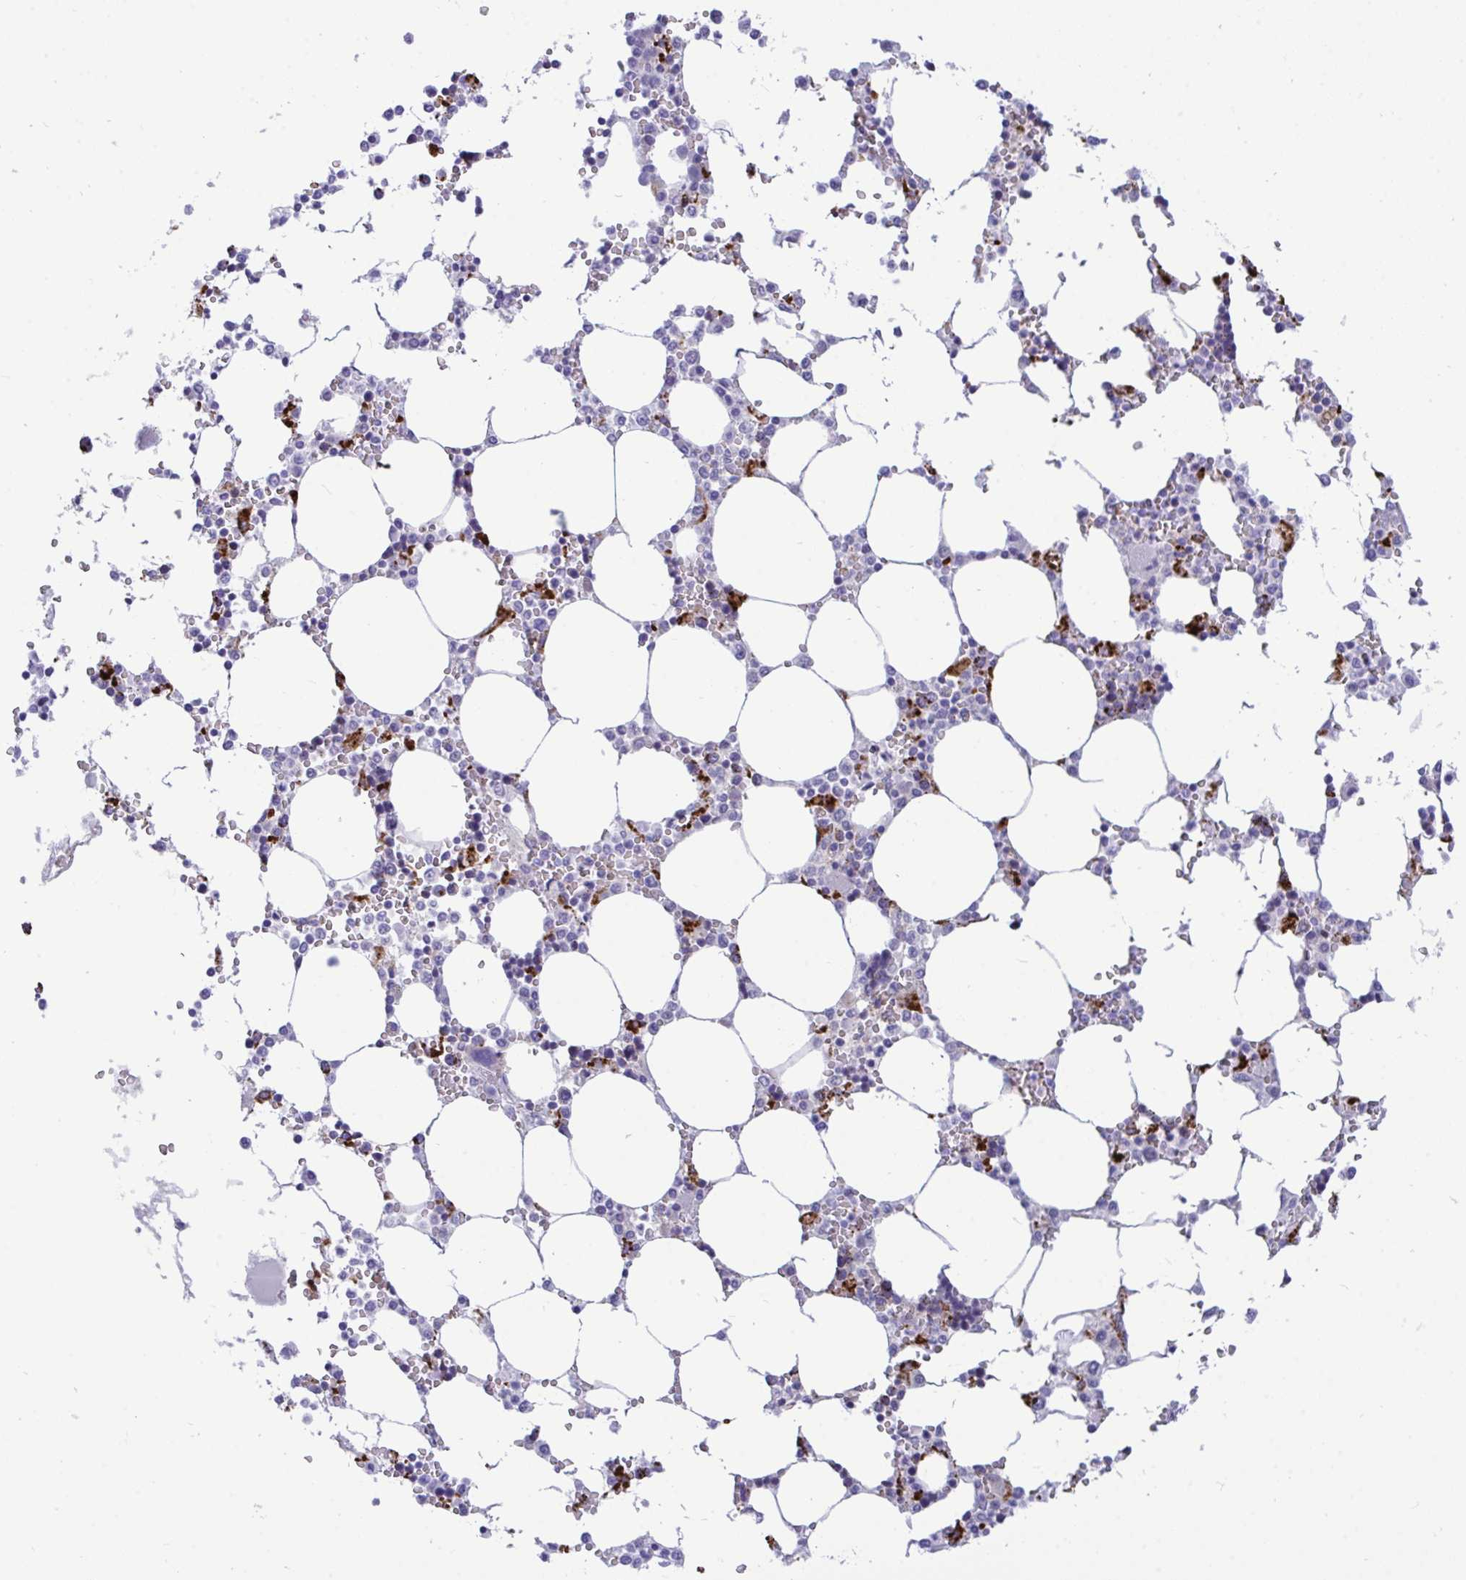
{"staining": {"intensity": "strong", "quantity": "<25%", "location": "cytoplasmic/membranous"}, "tissue": "bone marrow", "cell_type": "Hematopoietic cells", "image_type": "normal", "snomed": [{"axis": "morphology", "description": "Normal tissue, NOS"}, {"axis": "topography", "description": "Bone marrow"}], "caption": "Immunohistochemical staining of unremarkable human bone marrow displays strong cytoplasmic/membranous protein expression in approximately <25% of hematopoietic cells.", "gene": "CPVL", "patient": {"sex": "male", "age": 64}}